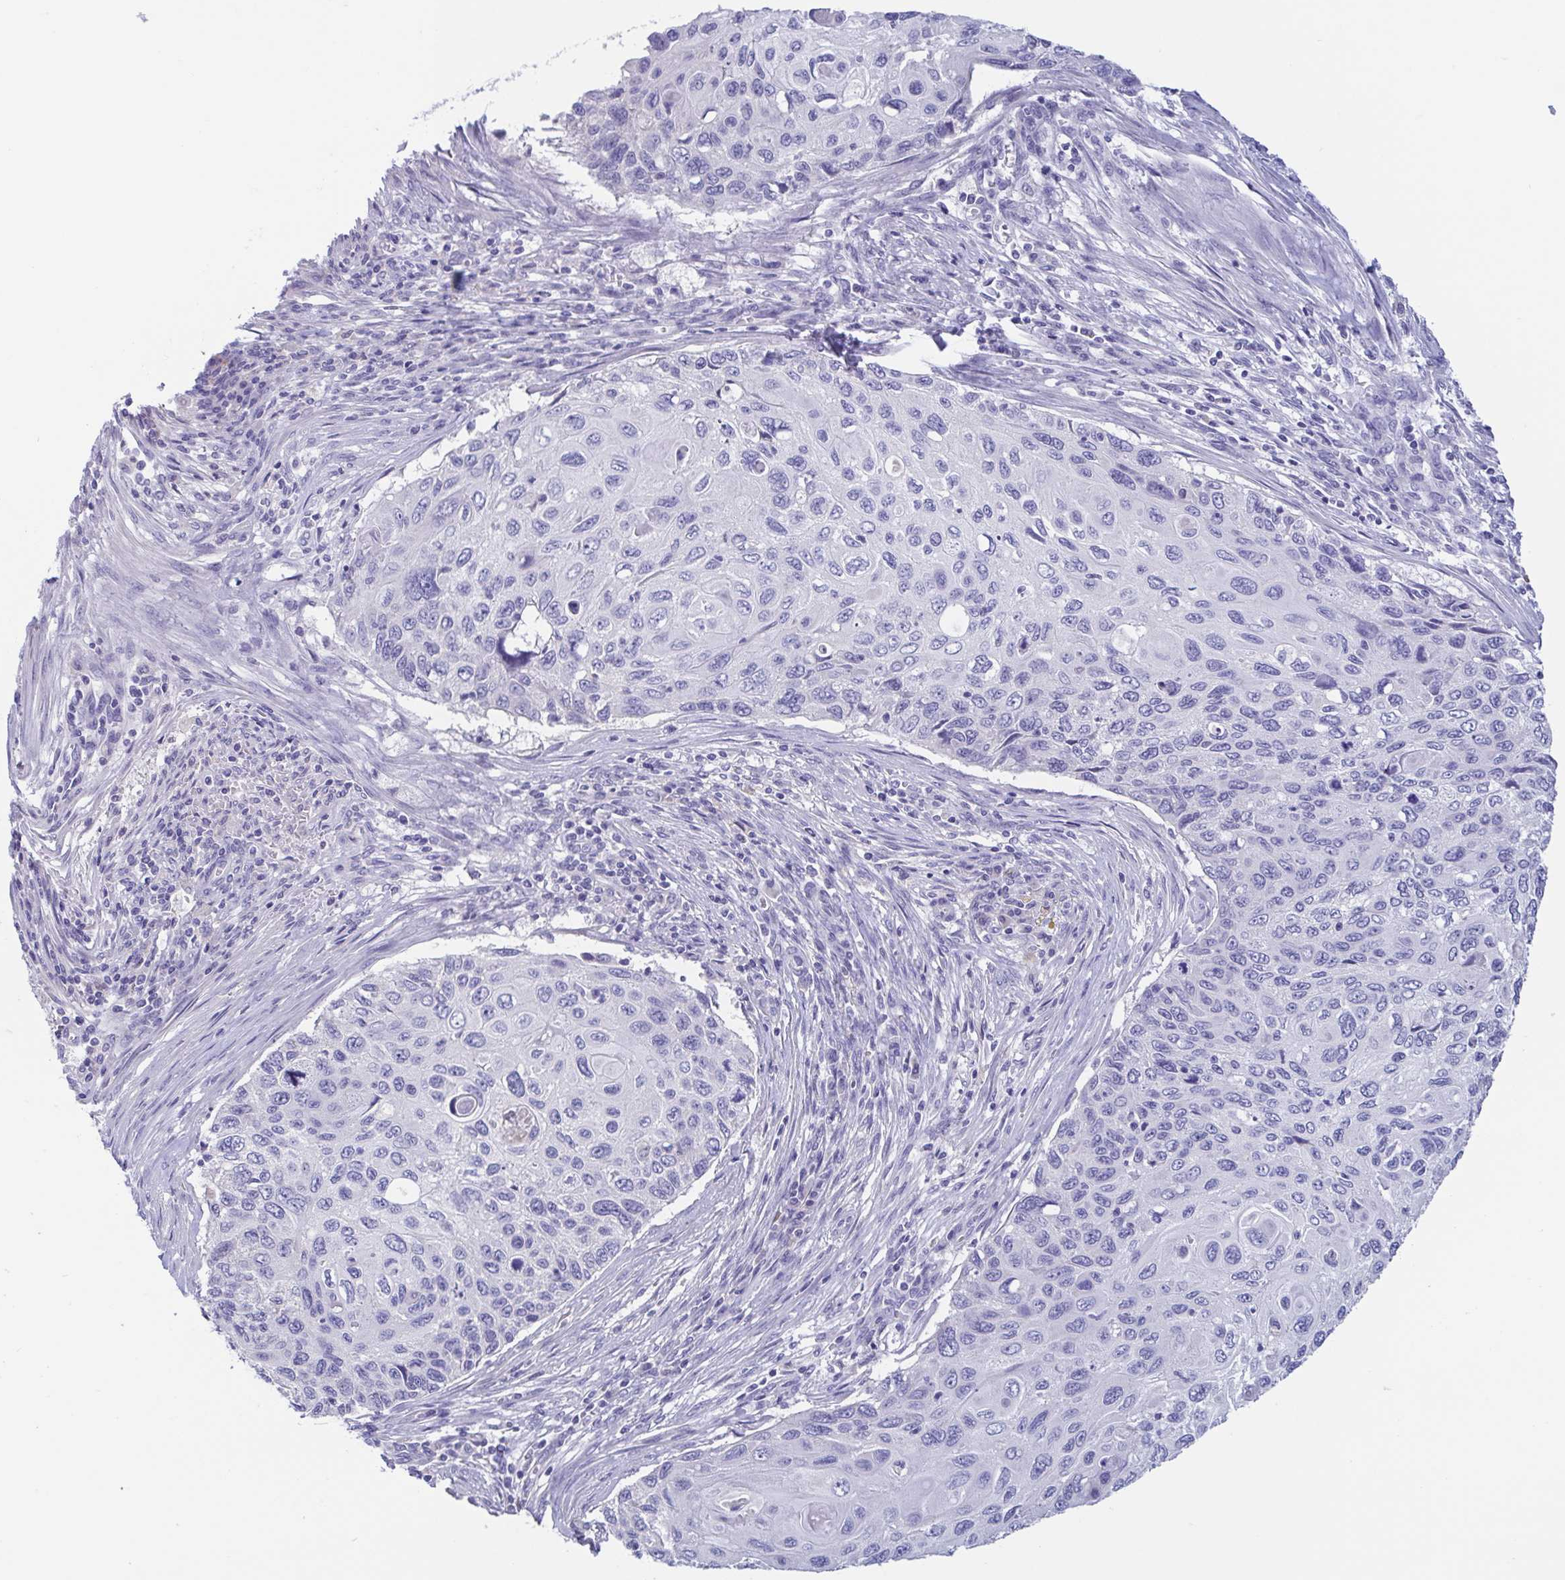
{"staining": {"intensity": "negative", "quantity": "none", "location": "none"}, "tissue": "cervical cancer", "cell_type": "Tumor cells", "image_type": "cancer", "snomed": [{"axis": "morphology", "description": "Squamous cell carcinoma, NOS"}, {"axis": "topography", "description": "Cervix"}], "caption": "Tumor cells show no significant expression in cervical cancer.", "gene": "TREH", "patient": {"sex": "female", "age": 70}}